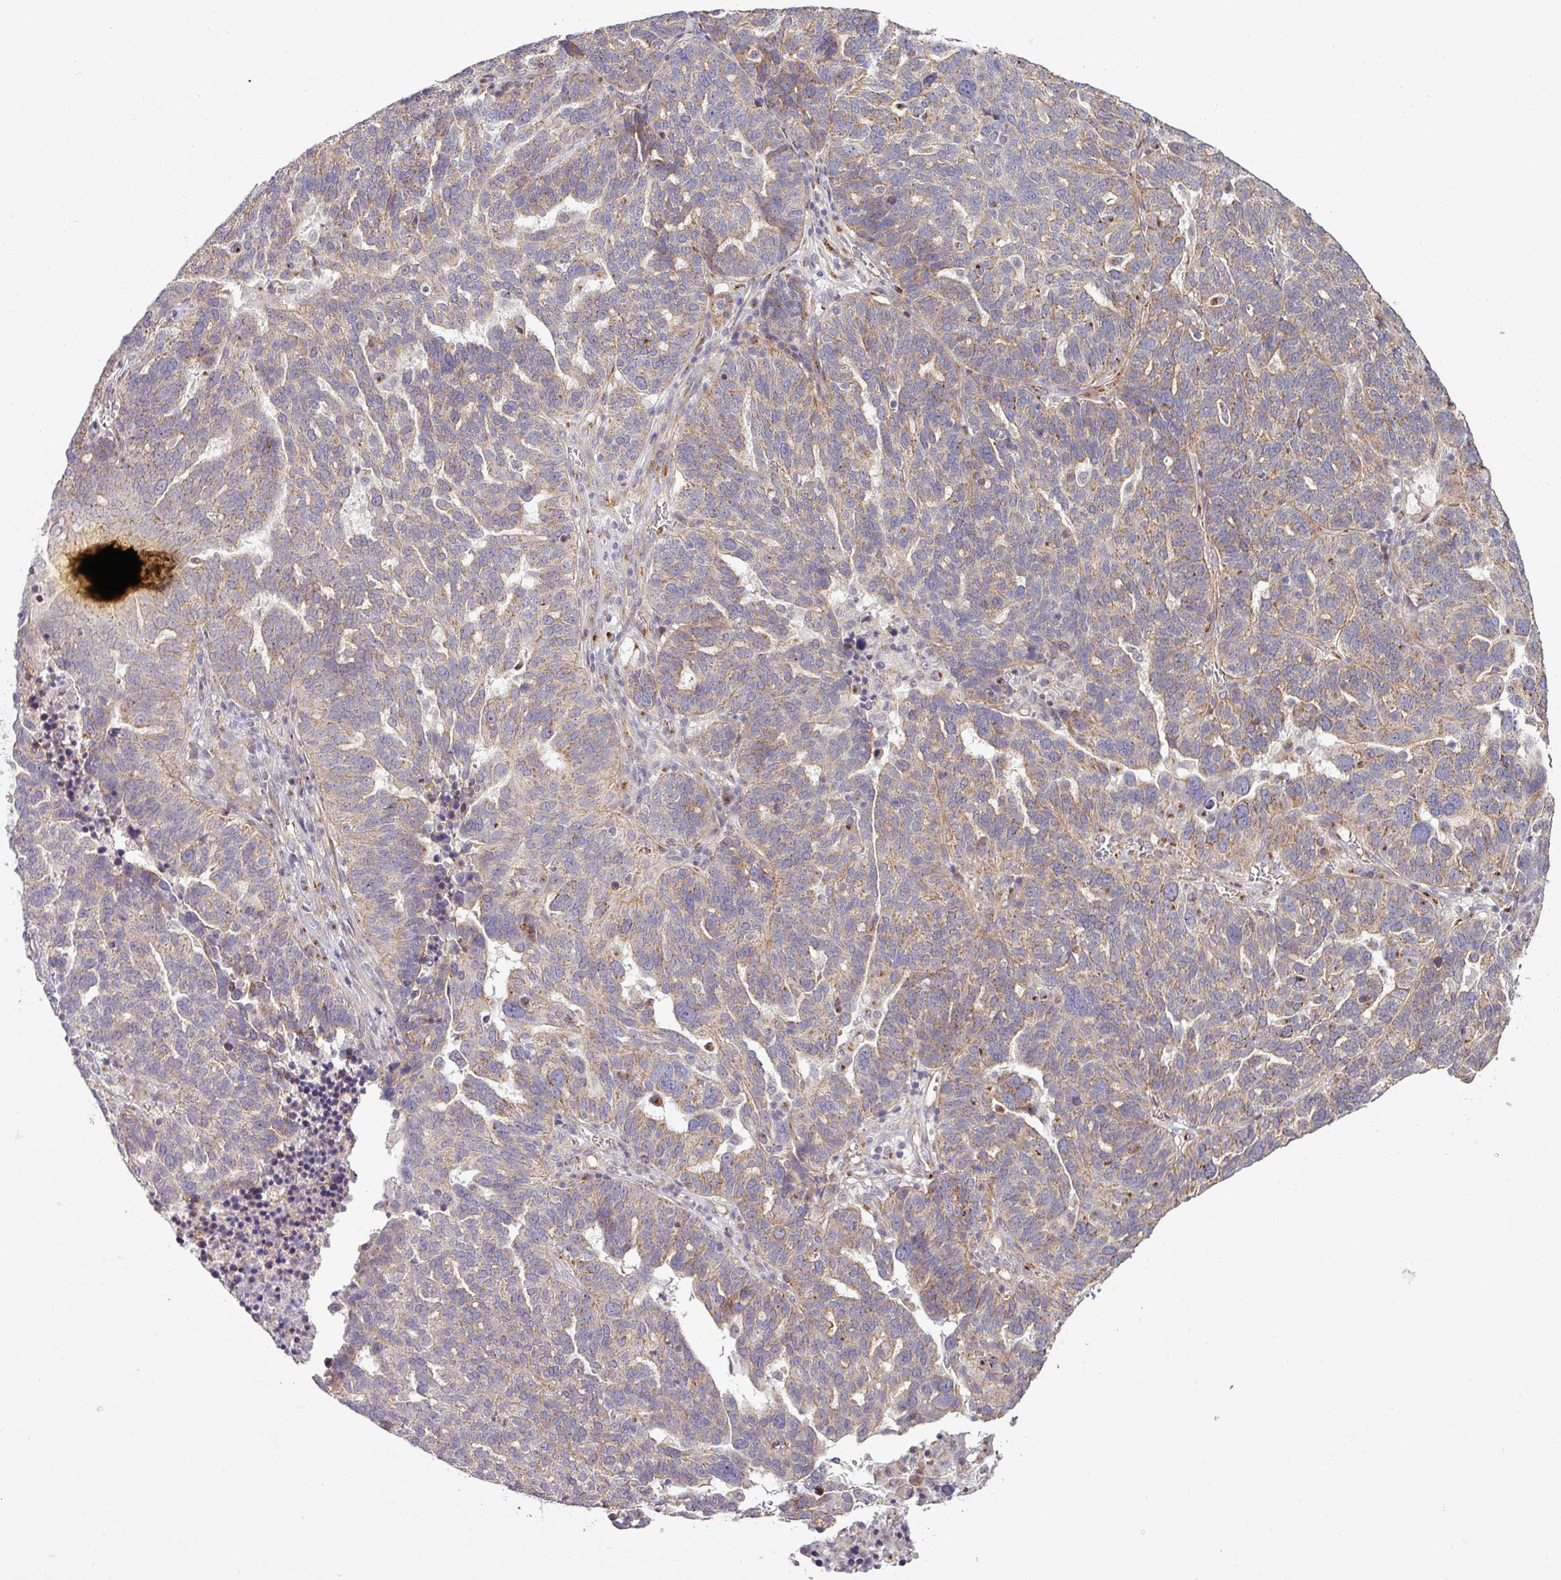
{"staining": {"intensity": "moderate", "quantity": "25%-75%", "location": "cytoplasmic/membranous"}, "tissue": "ovarian cancer", "cell_type": "Tumor cells", "image_type": "cancer", "snomed": [{"axis": "morphology", "description": "Cystadenocarcinoma, serous, NOS"}, {"axis": "topography", "description": "Ovary"}], "caption": "IHC histopathology image of neoplastic tissue: ovarian serous cystadenocarcinoma stained using immunohistochemistry (IHC) shows medium levels of moderate protein expression localized specifically in the cytoplasmic/membranous of tumor cells, appearing as a cytoplasmic/membranous brown color.", "gene": "TIMMDC1", "patient": {"sex": "female", "age": 59}}